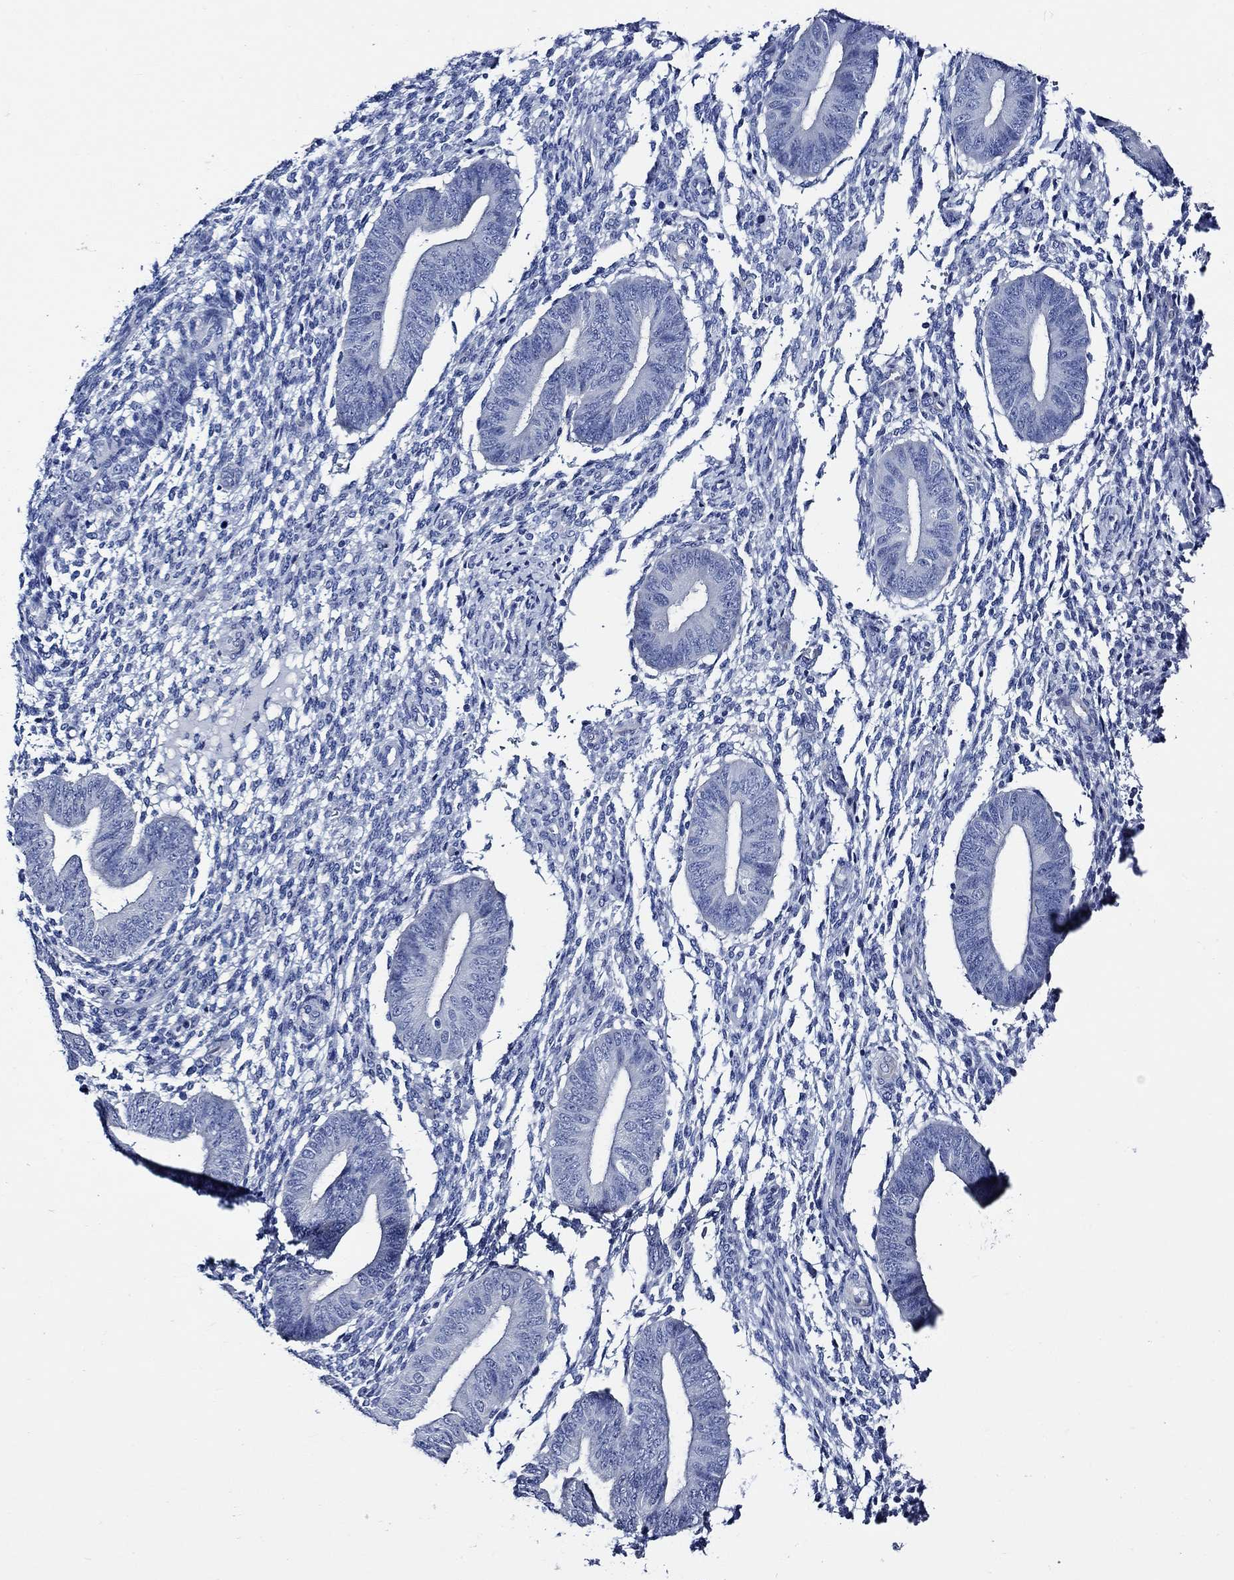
{"staining": {"intensity": "negative", "quantity": "none", "location": "none"}, "tissue": "endometrium", "cell_type": "Cells in endometrial stroma", "image_type": "normal", "snomed": [{"axis": "morphology", "description": "Normal tissue, NOS"}, {"axis": "topography", "description": "Endometrium"}], "caption": "A micrograph of endometrium stained for a protein demonstrates no brown staining in cells in endometrial stroma.", "gene": "WDR62", "patient": {"sex": "female", "age": 47}}